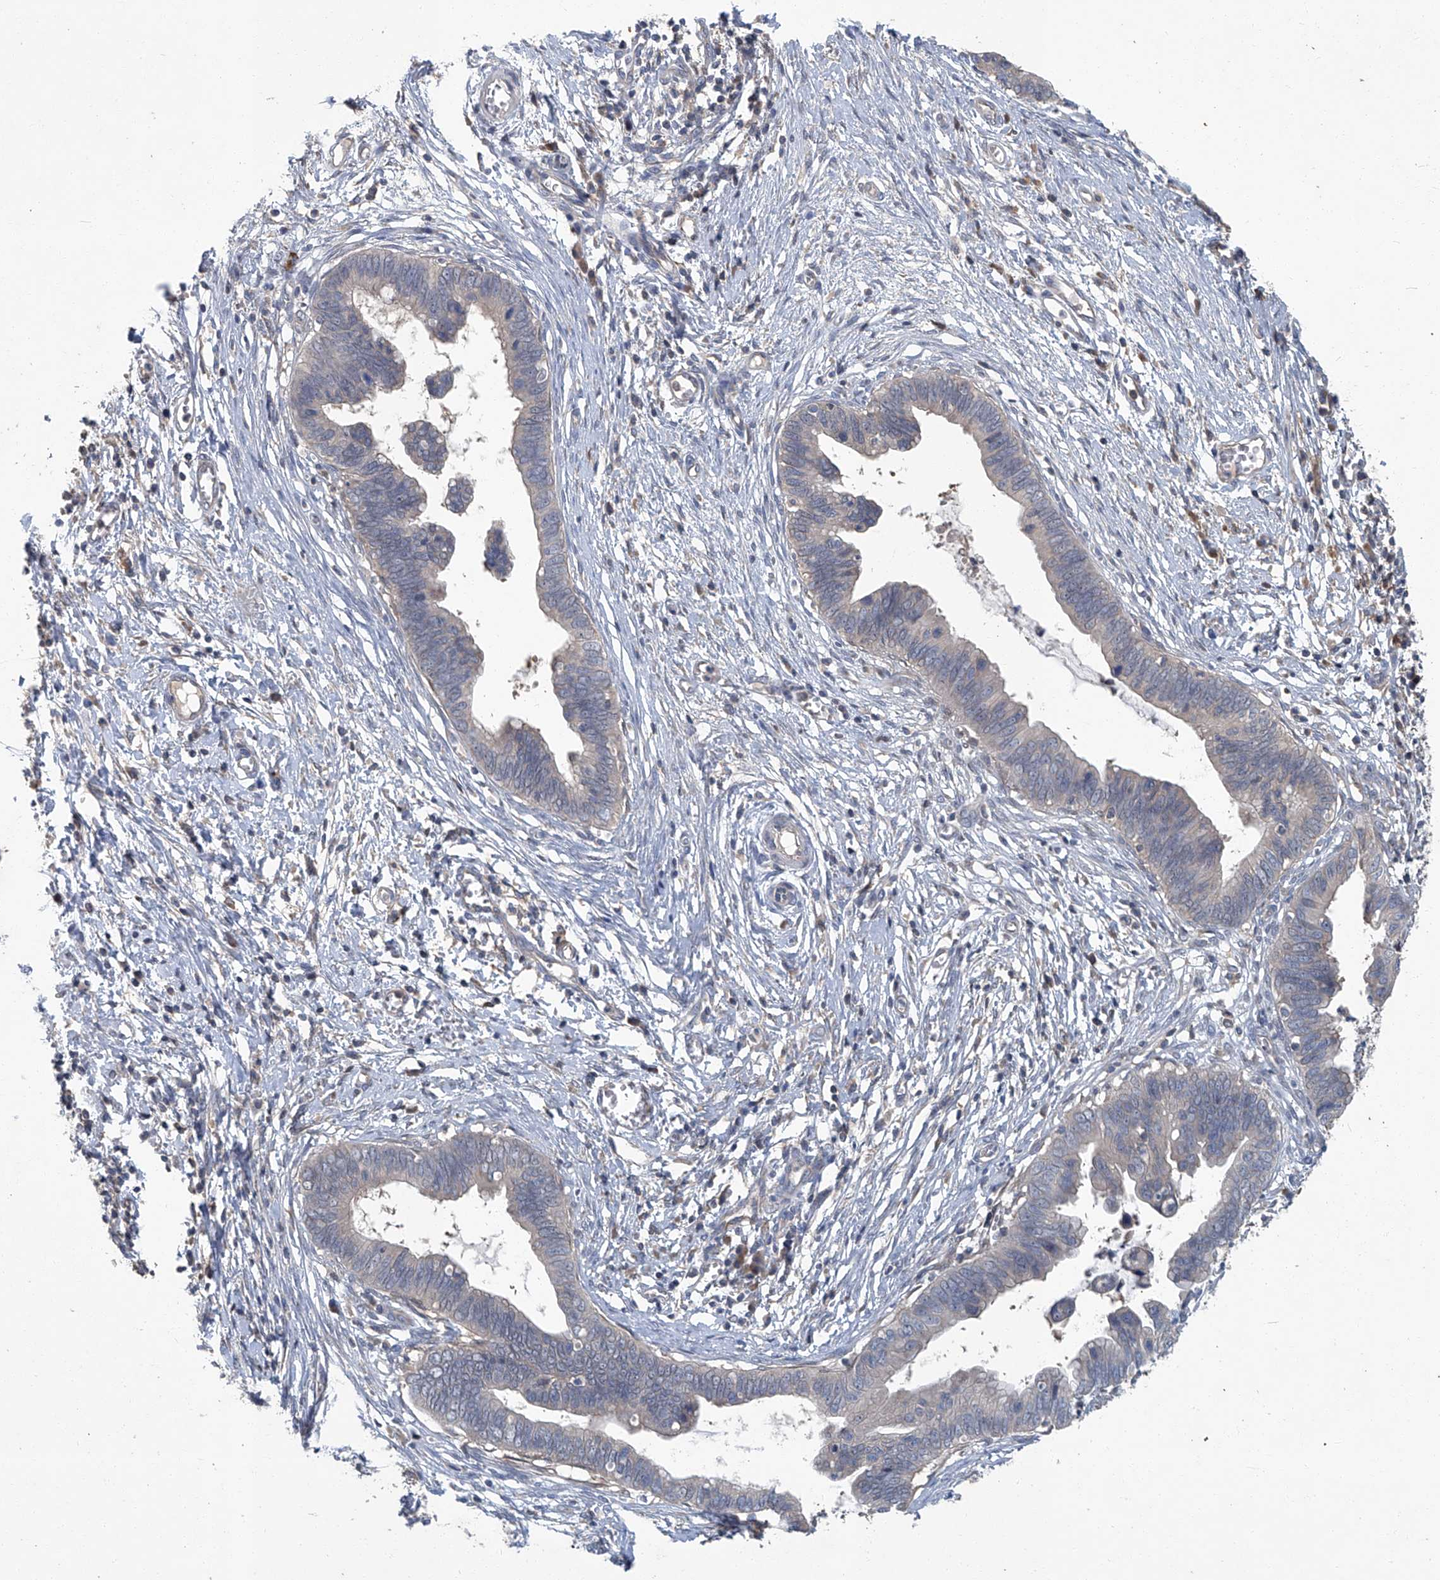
{"staining": {"intensity": "negative", "quantity": "none", "location": "none"}, "tissue": "cervical cancer", "cell_type": "Tumor cells", "image_type": "cancer", "snomed": [{"axis": "morphology", "description": "Adenocarcinoma, NOS"}, {"axis": "topography", "description": "Cervix"}], "caption": "Tumor cells are negative for protein expression in human cervical cancer.", "gene": "ANKRD34A", "patient": {"sex": "female", "age": 44}}